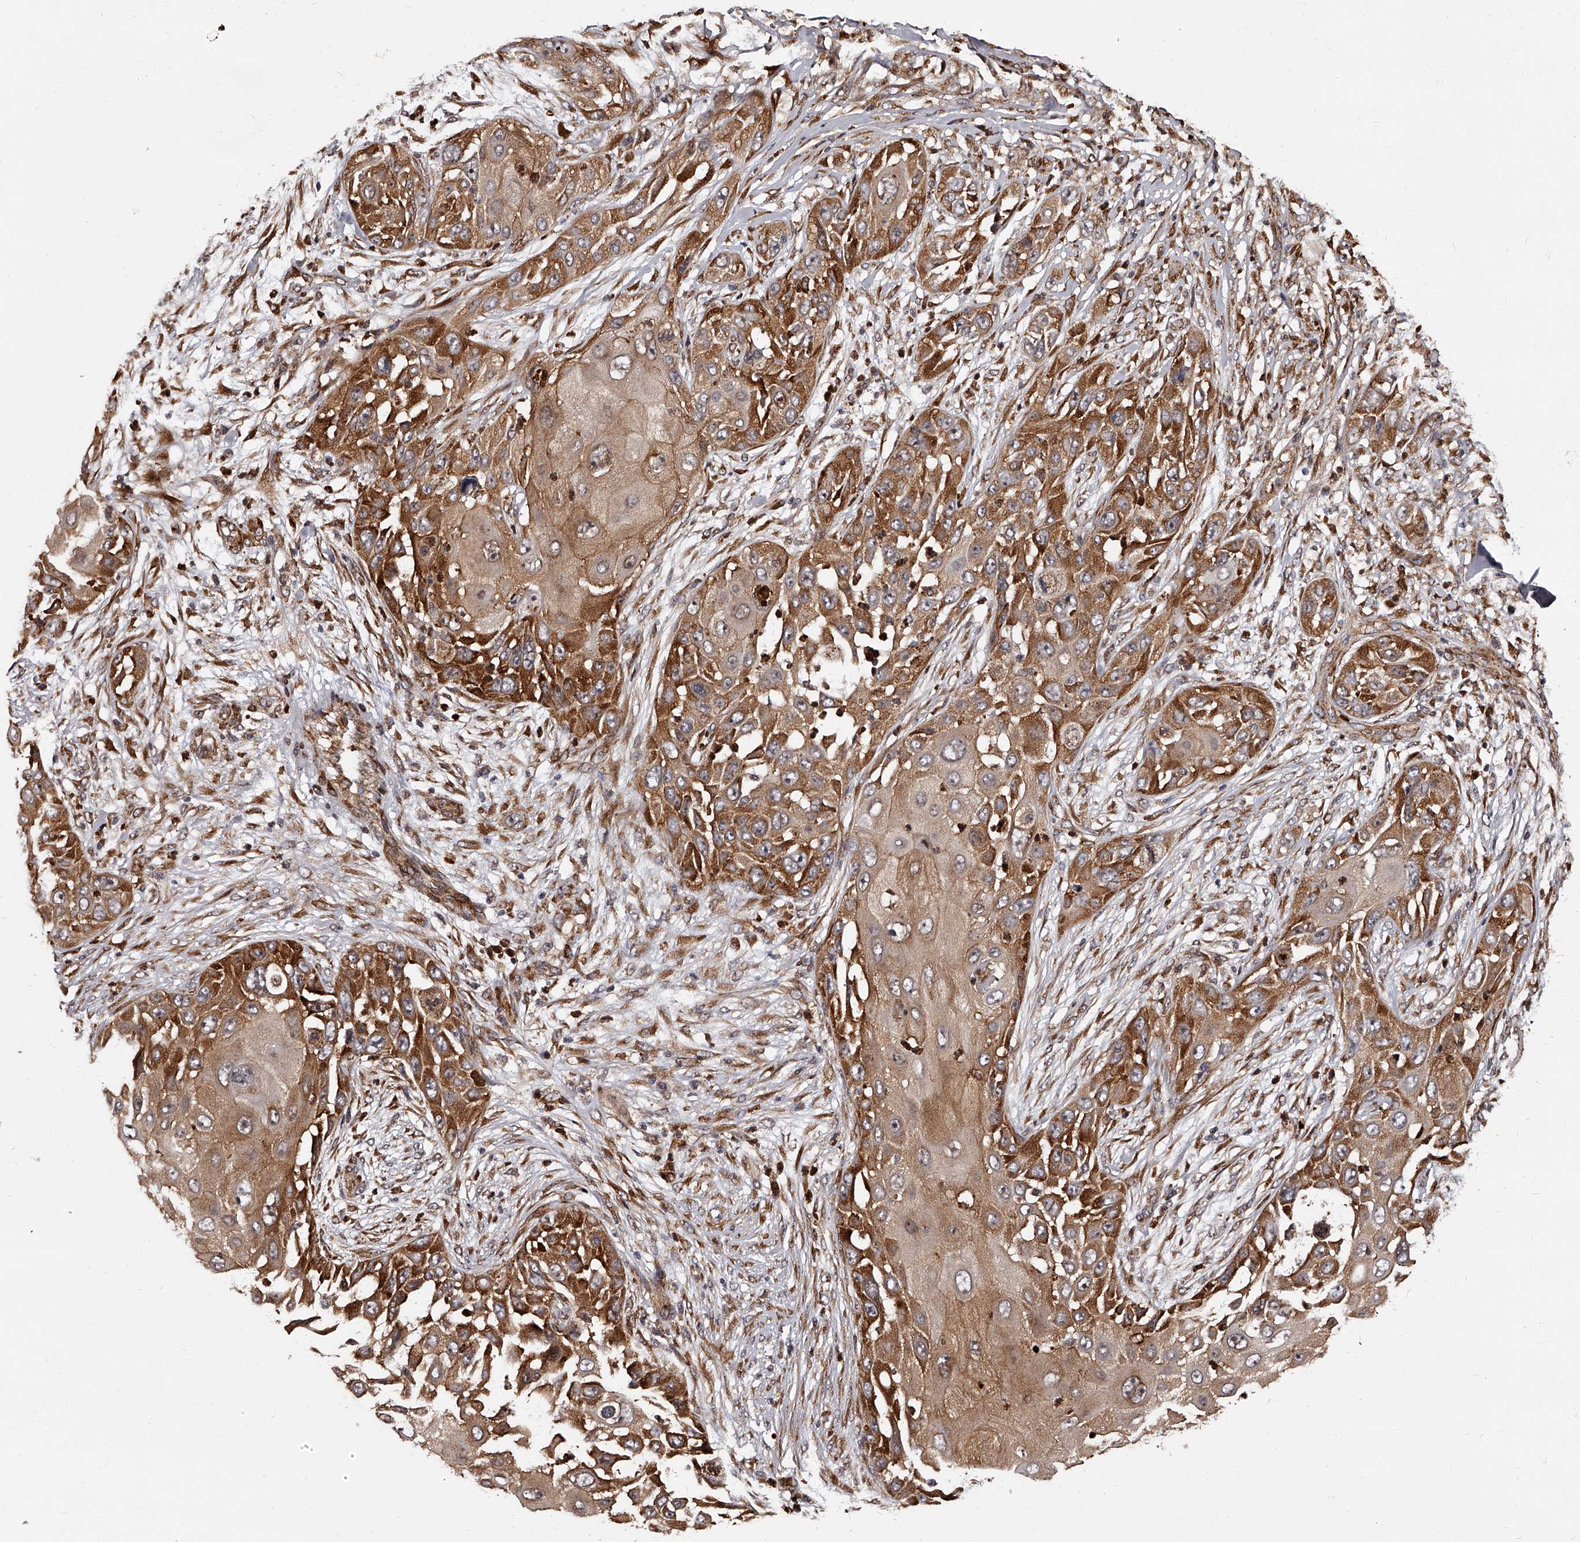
{"staining": {"intensity": "strong", "quantity": ">75%", "location": "cytoplasmic/membranous"}, "tissue": "skin cancer", "cell_type": "Tumor cells", "image_type": "cancer", "snomed": [{"axis": "morphology", "description": "Squamous cell carcinoma, NOS"}, {"axis": "topography", "description": "Skin"}], "caption": "Immunohistochemical staining of human skin cancer (squamous cell carcinoma) shows strong cytoplasmic/membranous protein staining in approximately >75% of tumor cells.", "gene": "RSC1A1", "patient": {"sex": "female", "age": 44}}